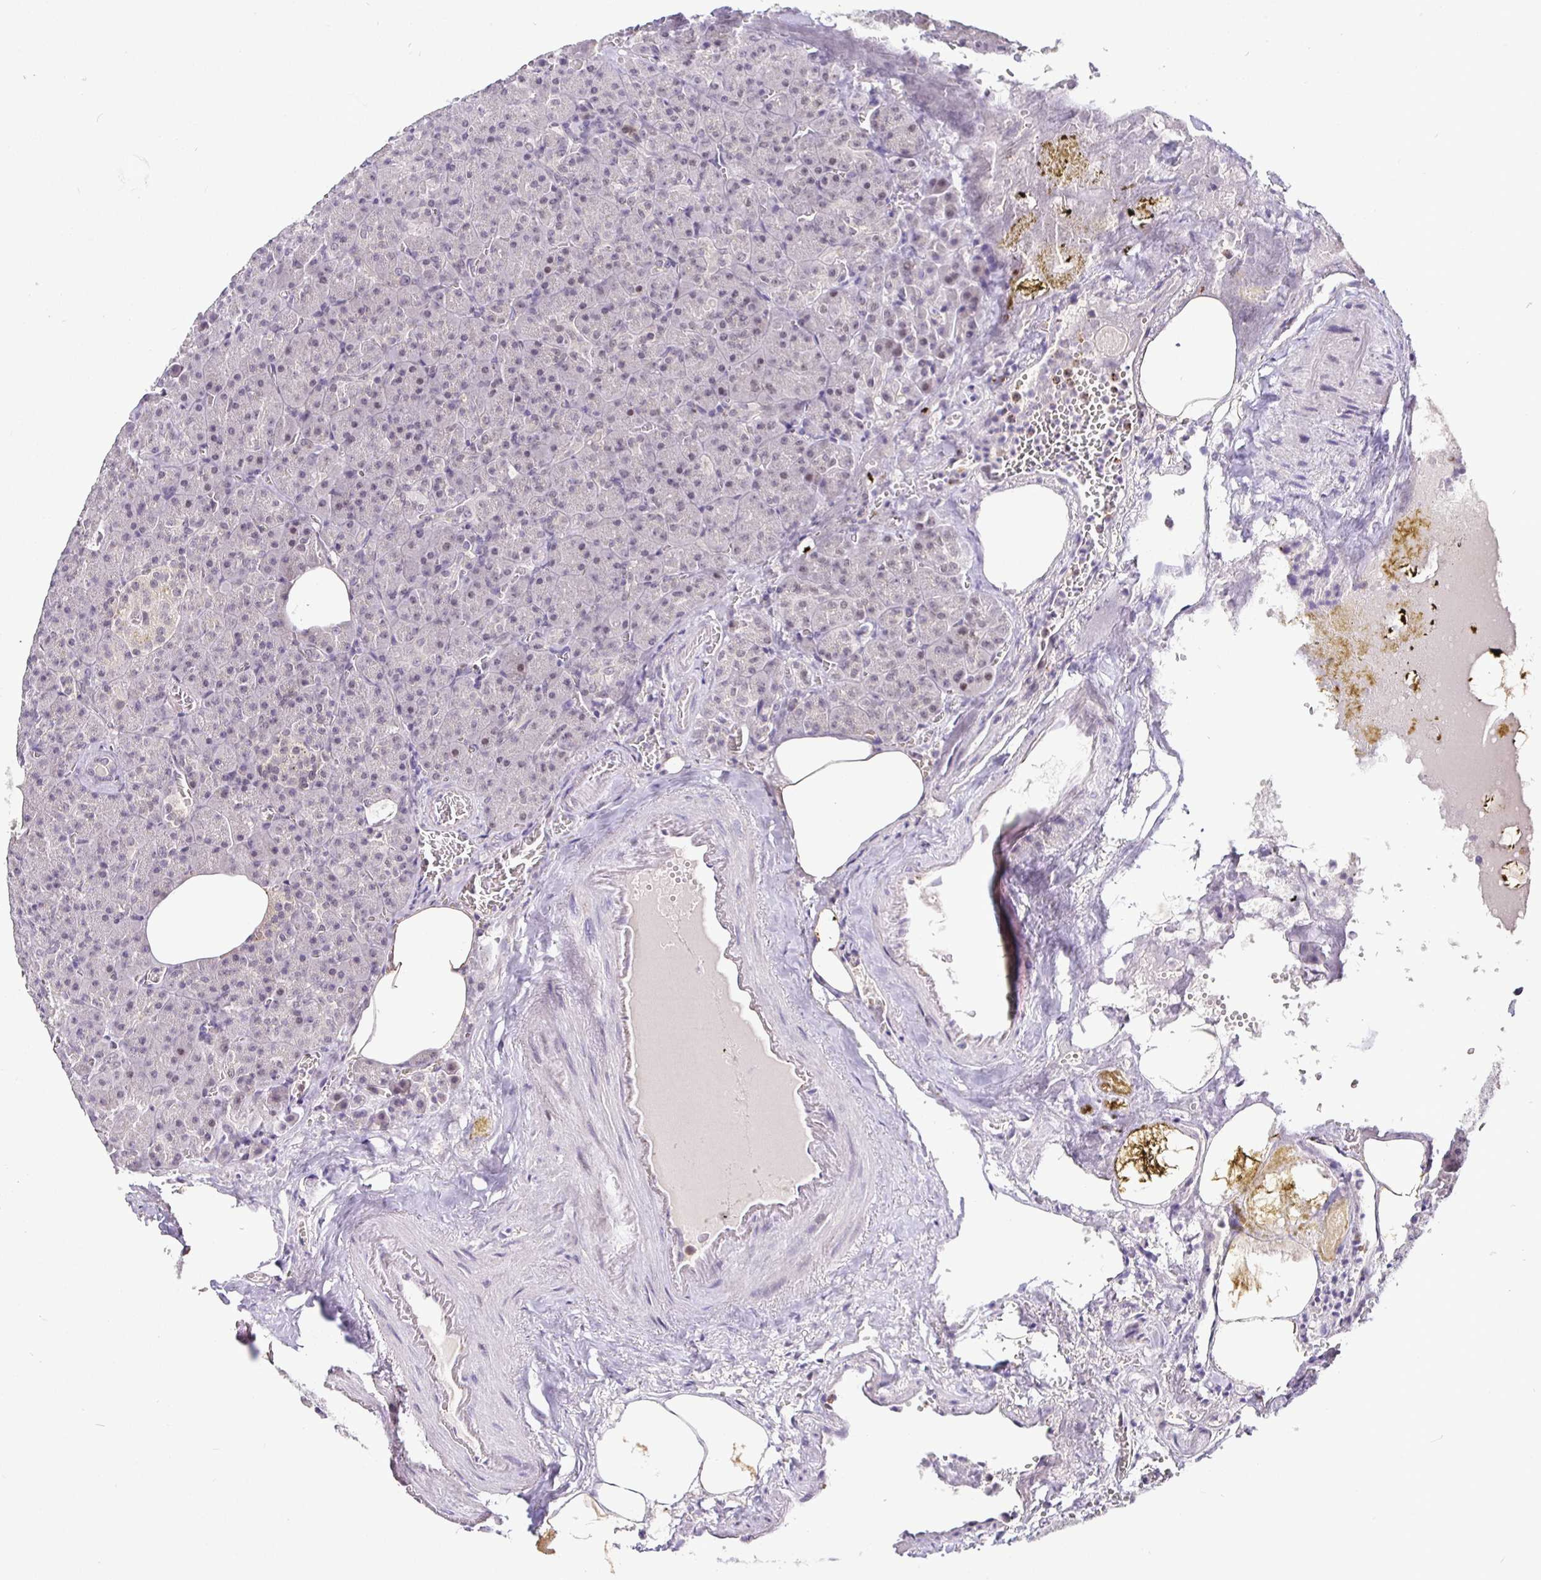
{"staining": {"intensity": "moderate", "quantity": "<25%", "location": "nuclear"}, "tissue": "pancreas", "cell_type": "Exocrine glandular cells", "image_type": "normal", "snomed": [{"axis": "morphology", "description": "Normal tissue, NOS"}, {"axis": "topography", "description": "Pancreas"}], "caption": "Immunohistochemical staining of normal pancreas demonstrates low levels of moderate nuclear expression in about <25% of exocrine glandular cells. (DAB (3,3'-diaminobenzidine) IHC with brightfield microscopy, high magnification).", "gene": "NUP188", "patient": {"sex": "female", "age": 74}}